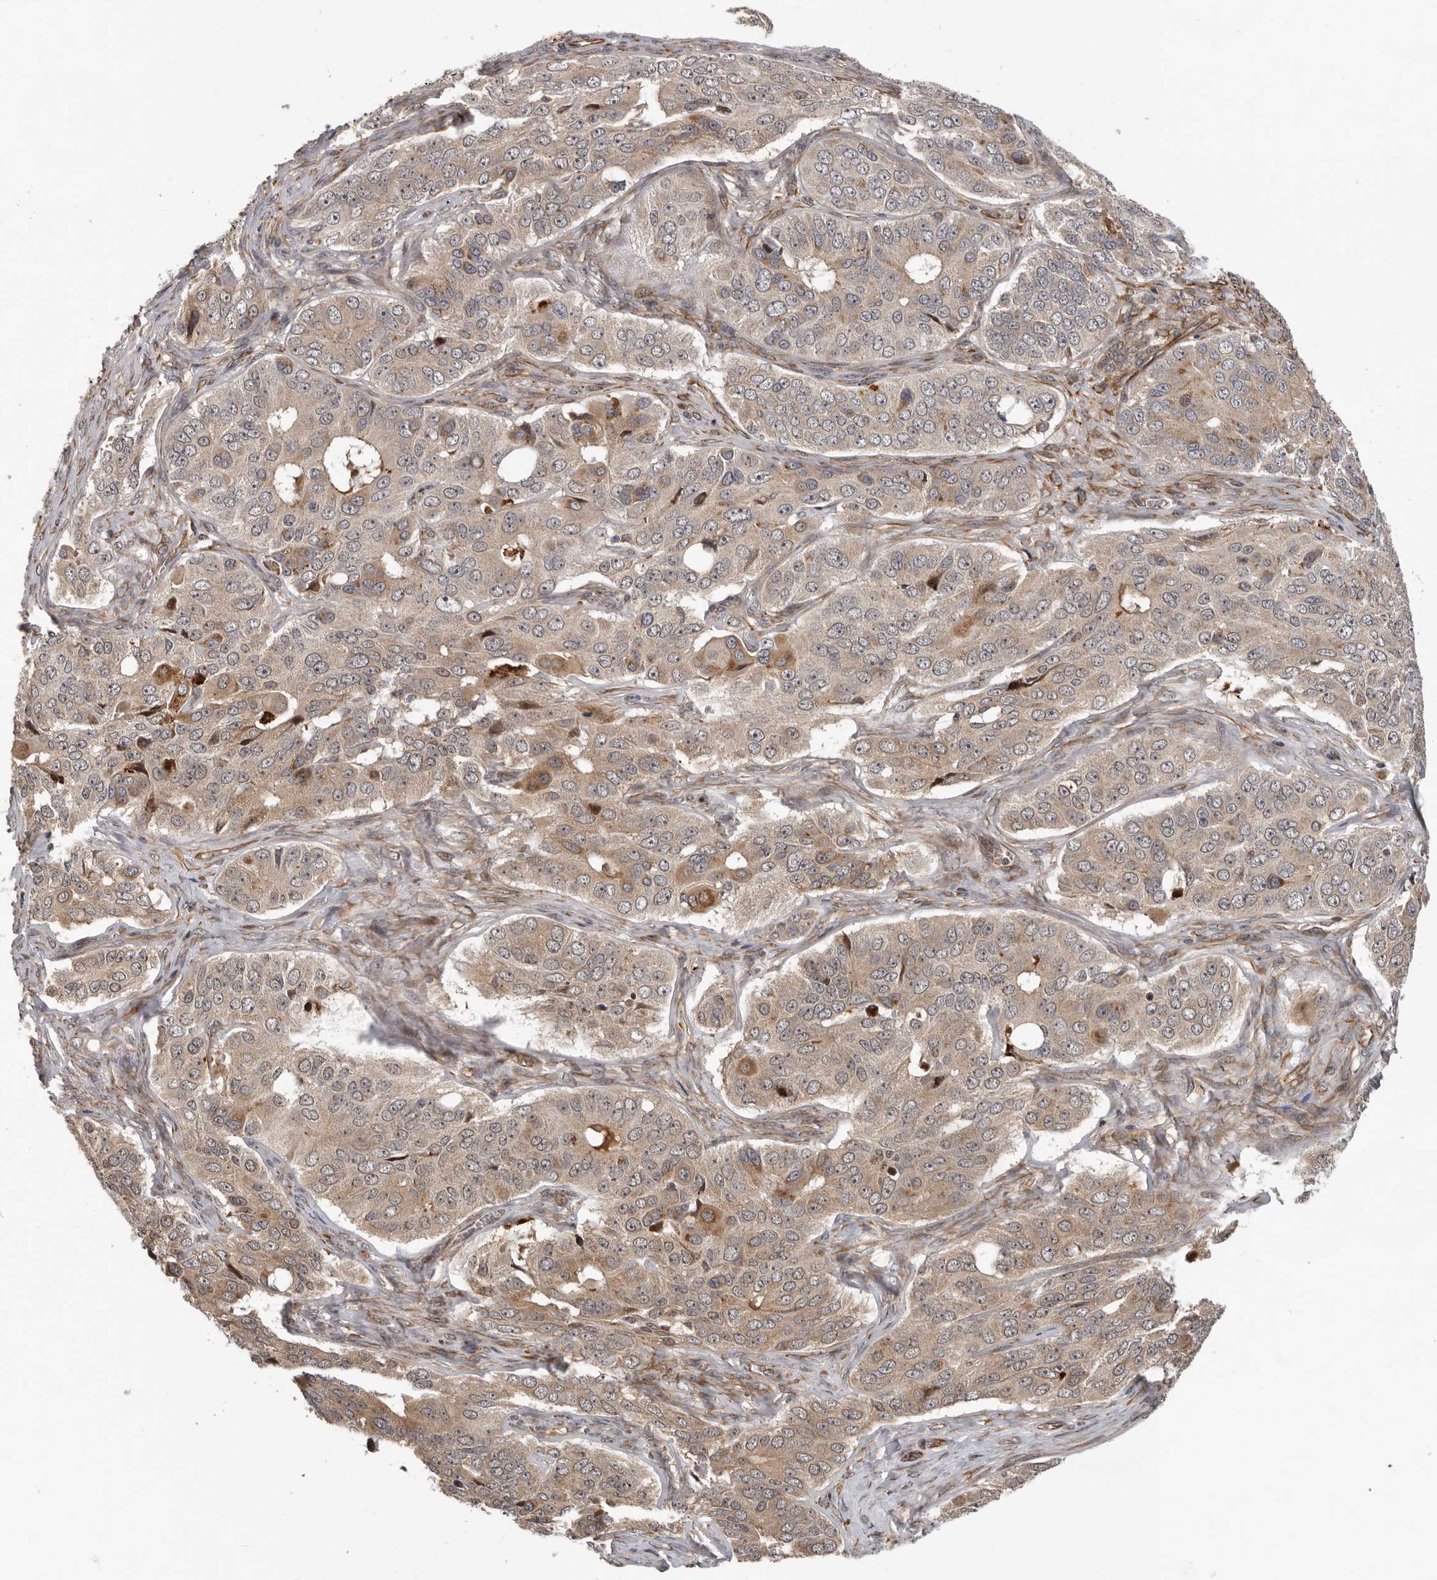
{"staining": {"intensity": "weak", "quantity": ">75%", "location": "cytoplasmic/membranous"}, "tissue": "ovarian cancer", "cell_type": "Tumor cells", "image_type": "cancer", "snomed": [{"axis": "morphology", "description": "Carcinoma, endometroid"}, {"axis": "topography", "description": "Ovary"}], "caption": "This photomicrograph demonstrates ovarian cancer (endometroid carcinoma) stained with immunohistochemistry to label a protein in brown. The cytoplasmic/membranous of tumor cells show weak positivity for the protein. Nuclei are counter-stained blue.", "gene": "RNF157", "patient": {"sex": "female", "age": 51}}